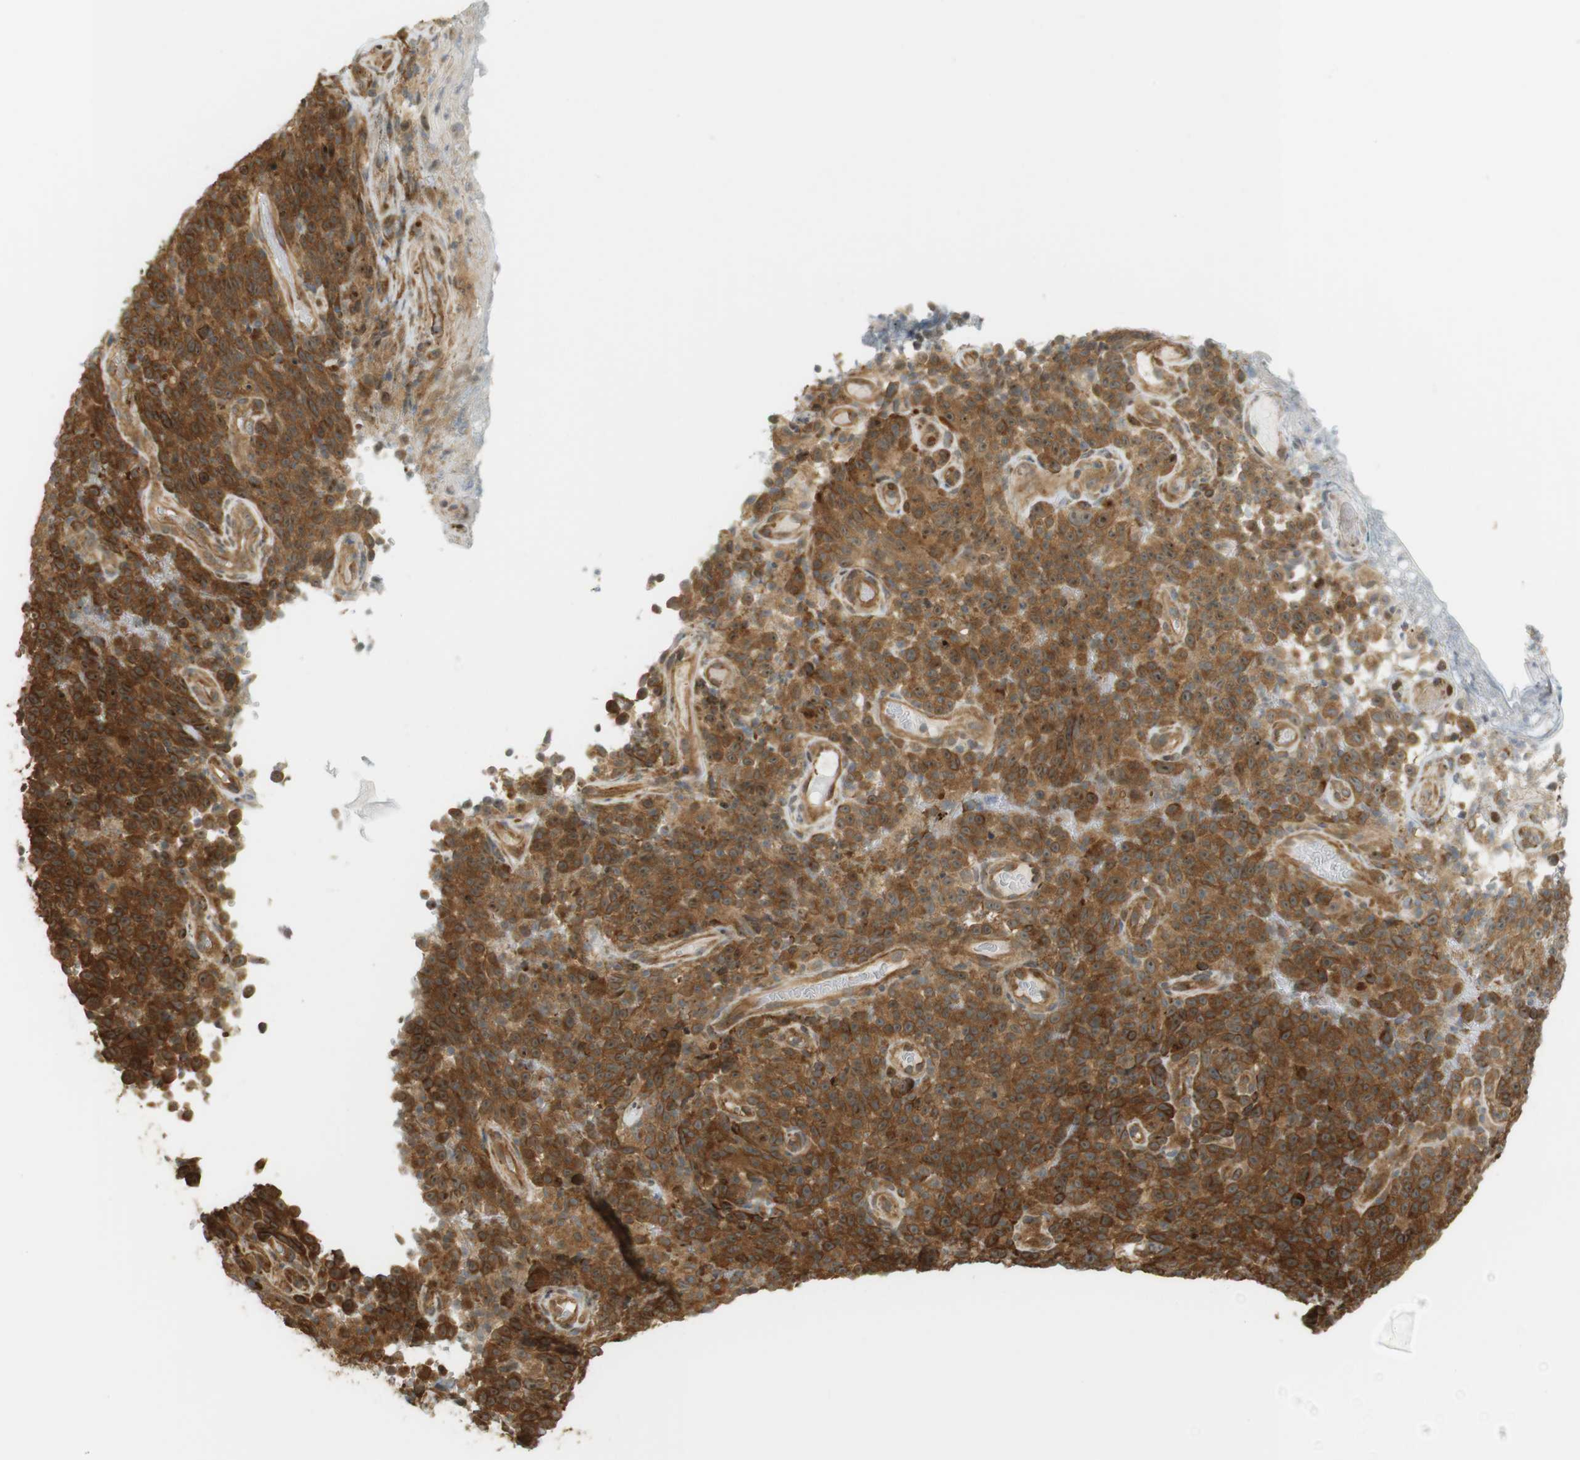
{"staining": {"intensity": "moderate", "quantity": ">75%", "location": "cytoplasmic/membranous,nuclear"}, "tissue": "melanoma", "cell_type": "Tumor cells", "image_type": "cancer", "snomed": [{"axis": "morphology", "description": "Malignant melanoma, NOS"}, {"axis": "topography", "description": "Skin"}], "caption": "Immunohistochemical staining of human malignant melanoma demonstrates medium levels of moderate cytoplasmic/membranous and nuclear positivity in approximately >75% of tumor cells.", "gene": "PA2G4", "patient": {"sex": "female", "age": 82}}